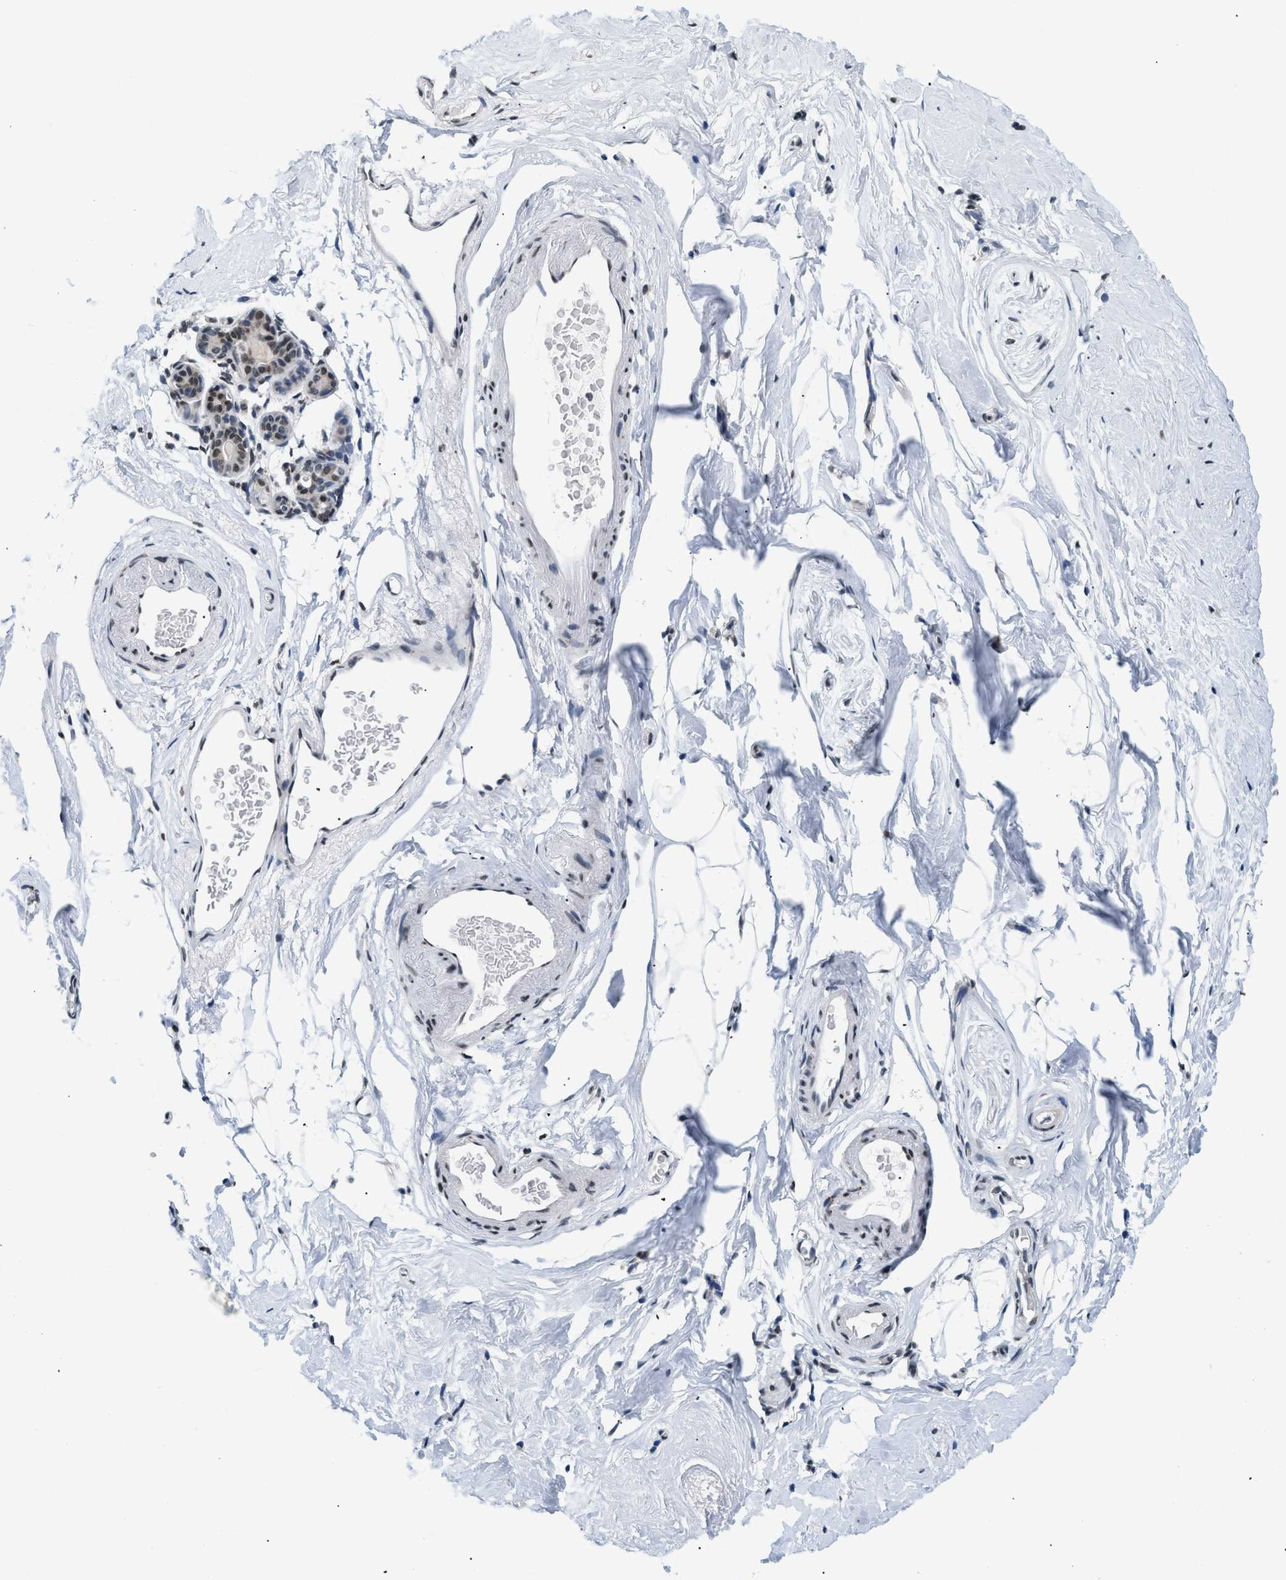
{"staining": {"intensity": "negative", "quantity": "none", "location": "none"}, "tissue": "breast", "cell_type": "Adipocytes", "image_type": "normal", "snomed": [{"axis": "morphology", "description": "Normal tissue, NOS"}, {"axis": "topography", "description": "Breast"}], "caption": "High power microscopy image of an immunohistochemistry (IHC) image of benign breast, revealing no significant staining in adipocytes.", "gene": "RAF1", "patient": {"sex": "female", "age": 62}}